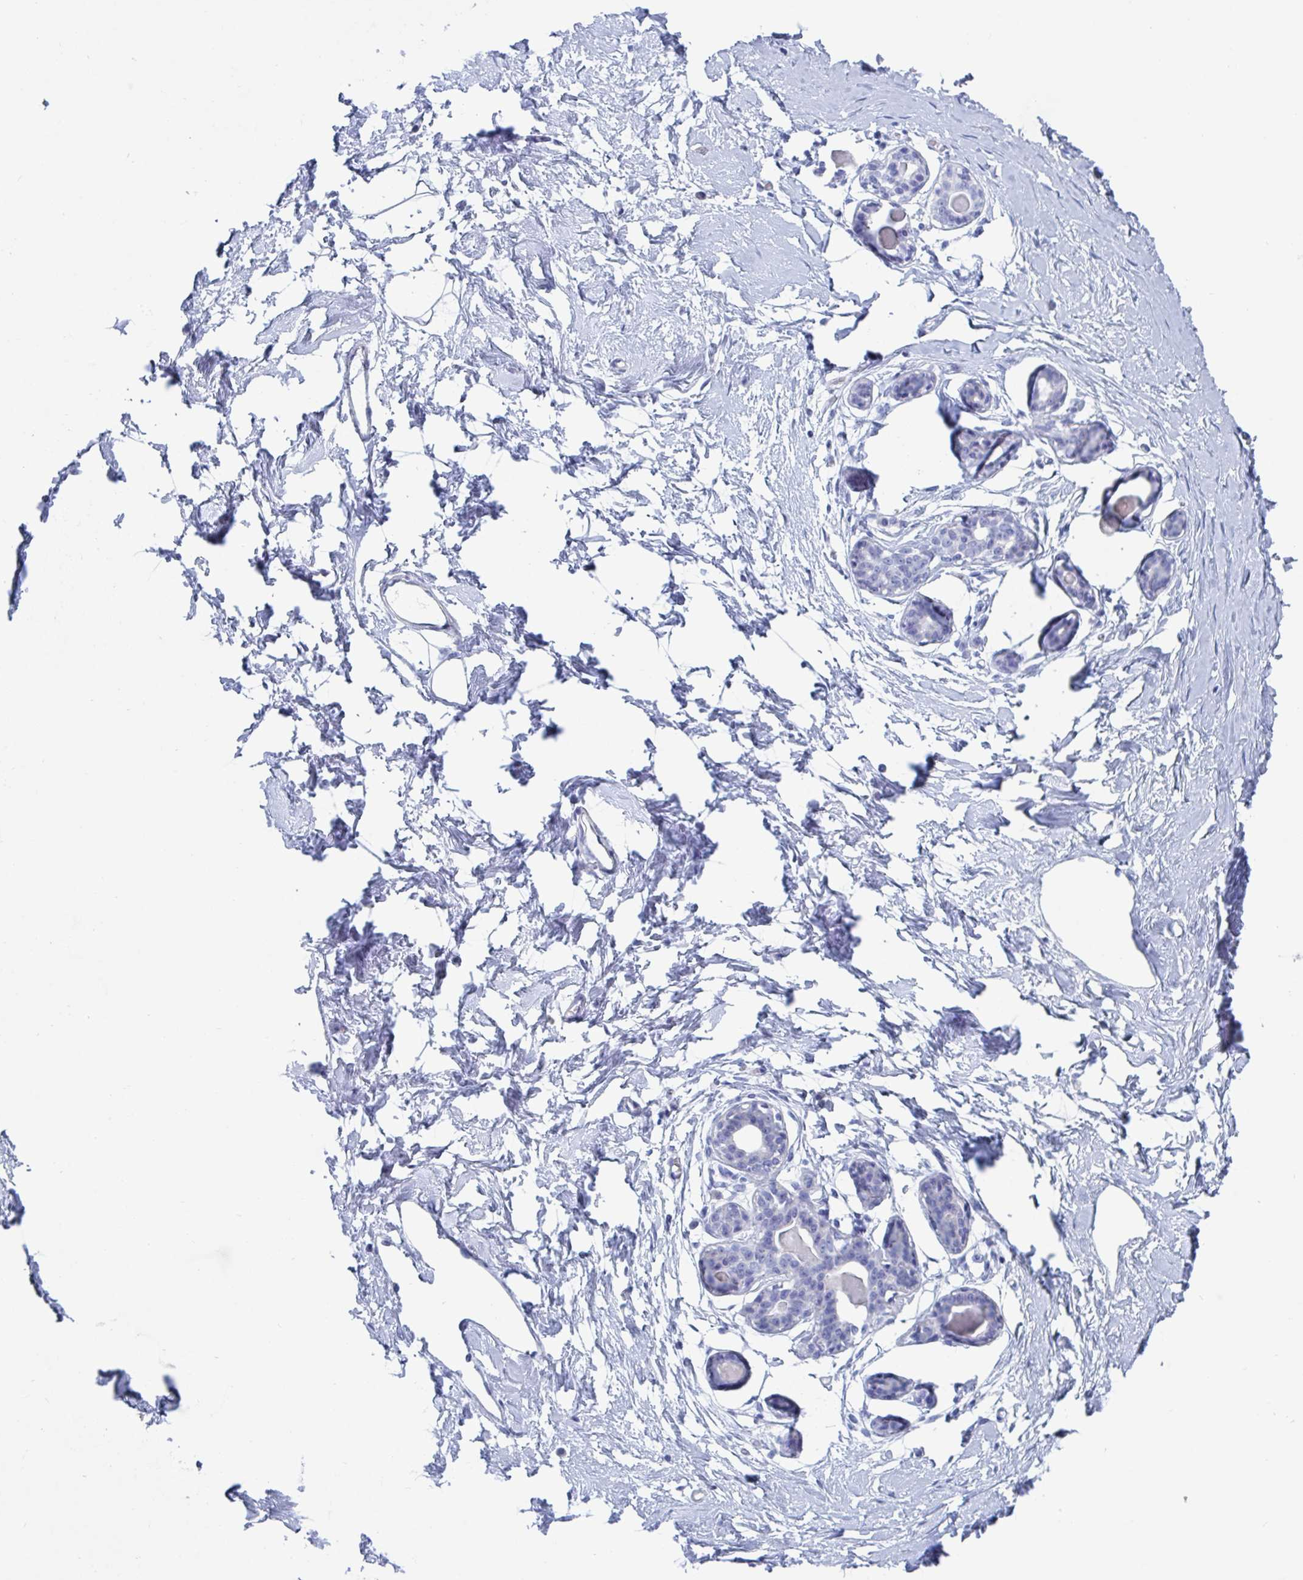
{"staining": {"intensity": "negative", "quantity": "none", "location": "none"}, "tissue": "breast", "cell_type": "Adipocytes", "image_type": "normal", "snomed": [{"axis": "morphology", "description": "Normal tissue, NOS"}, {"axis": "topography", "description": "Breast"}], "caption": "Breast stained for a protein using immunohistochemistry displays no staining adipocytes.", "gene": "DPEP3", "patient": {"sex": "female", "age": 45}}